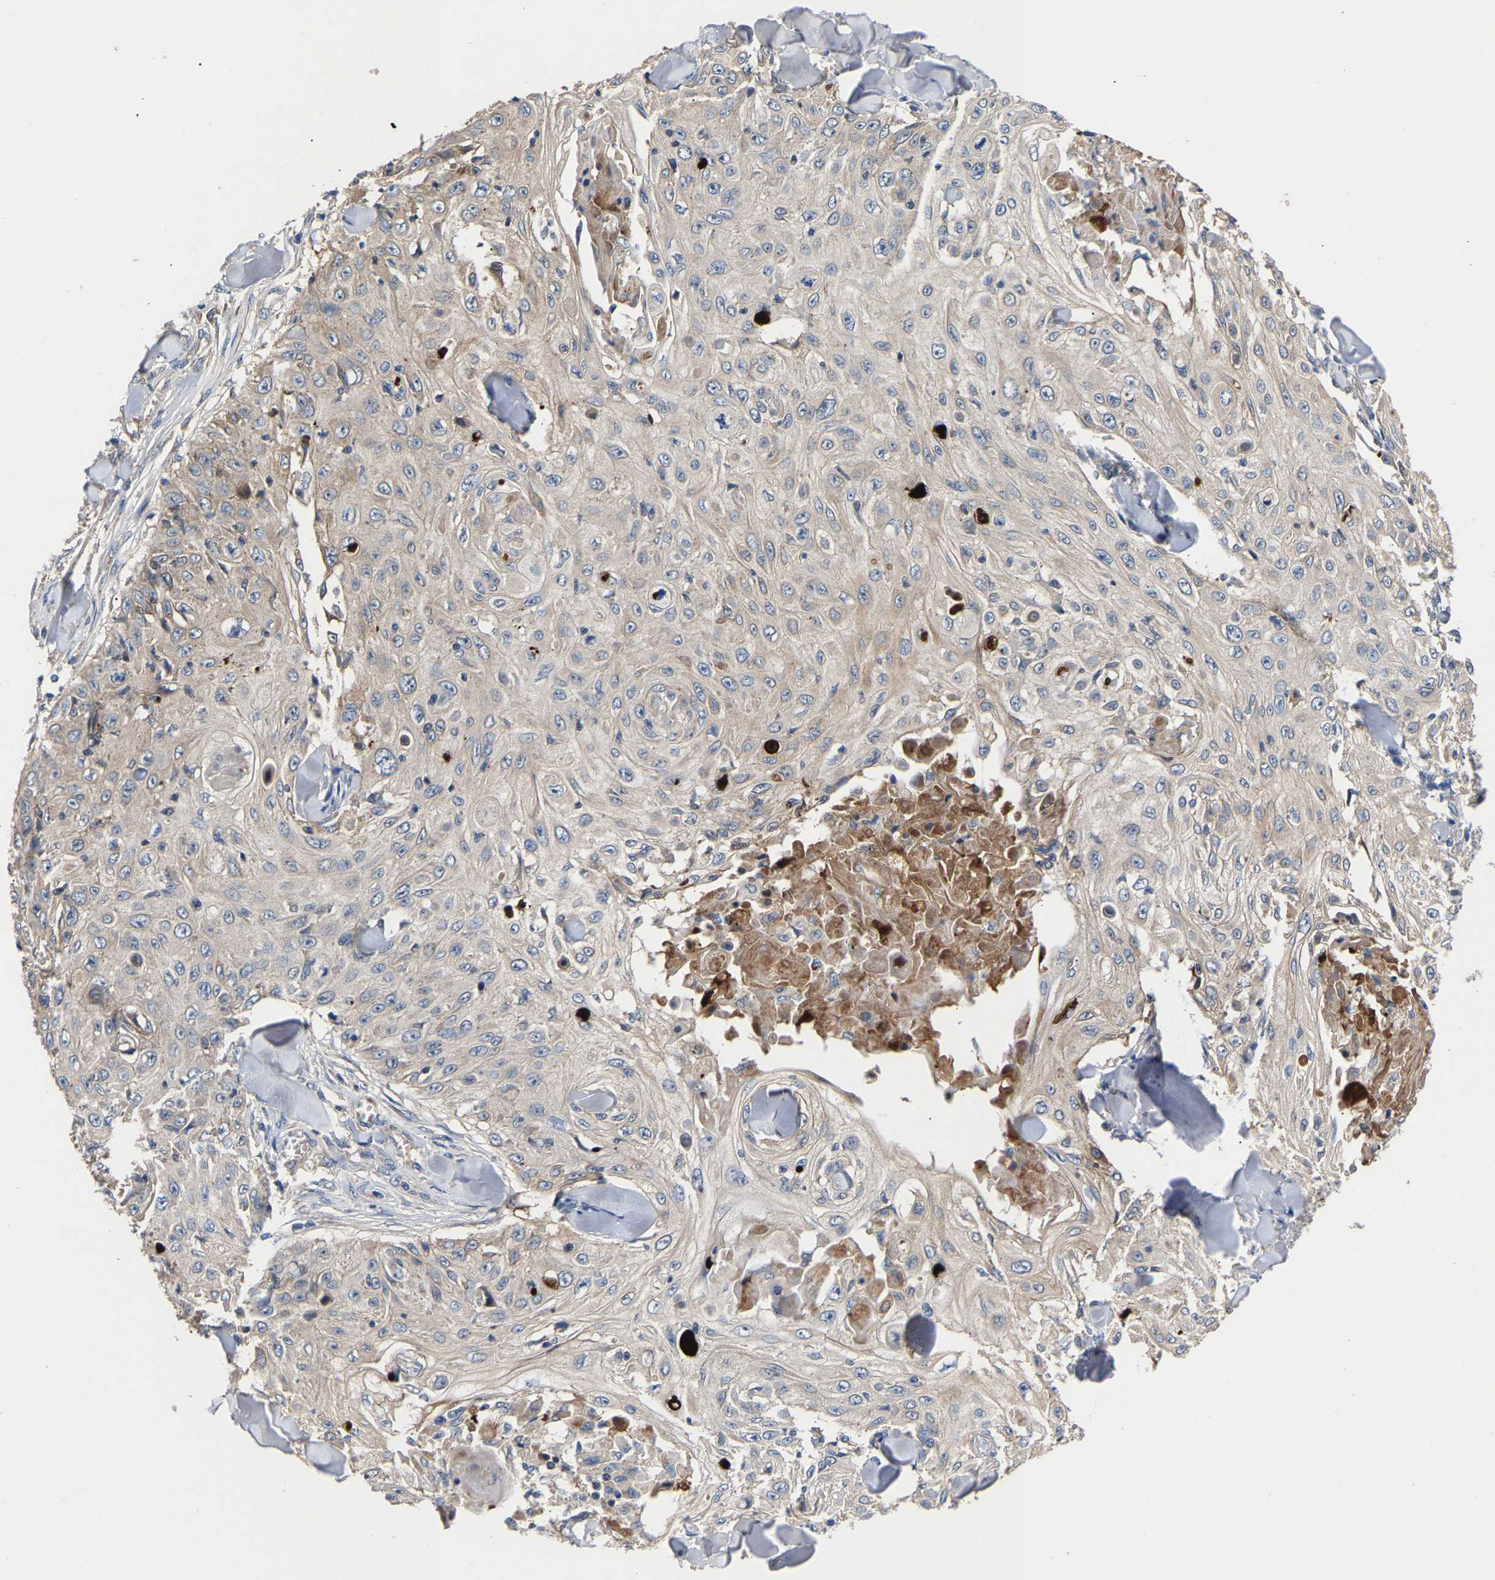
{"staining": {"intensity": "weak", "quantity": "<25%", "location": "cytoplasmic/membranous"}, "tissue": "skin cancer", "cell_type": "Tumor cells", "image_type": "cancer", "snomed": [{"axis": "morphology", "description": "Squamous cell carcinoma, NOS"}, {"axis": "topography", "description": "Skin"}], "caption": "The histopathology image reveals no staining of tumor cells in skin cancer (squamous cell carcinoma).", "gene": "KASH5", "patient": {"sex": "male", "age": 86}}